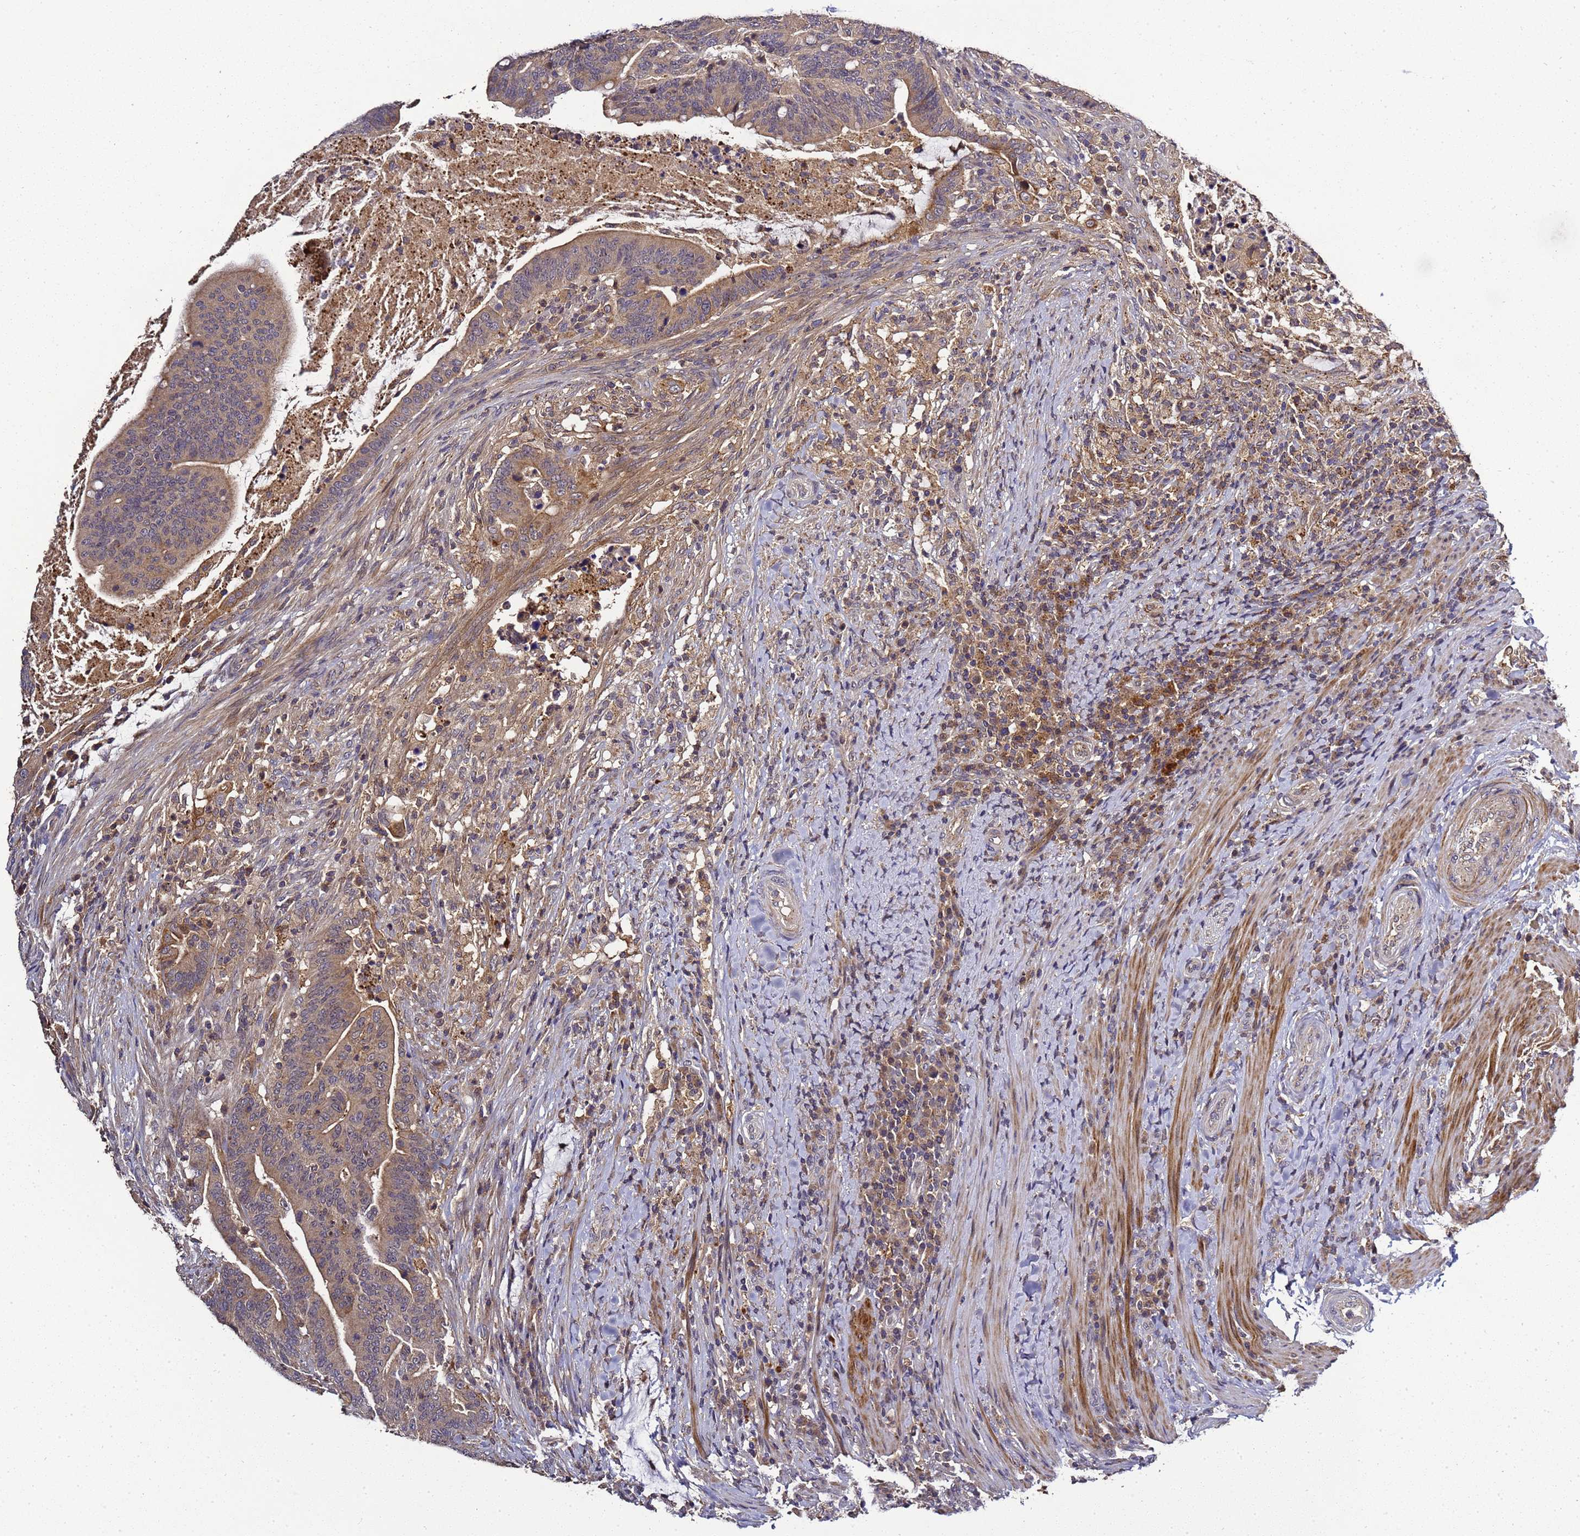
{"staining": {"intensity": "moderate", "quantity": ">75%", "location": "cytoplasmic/membranous"}, "tissue": "colorectal cancer", "cell_type": "Tumor cells", "image_type": "cancer", "snomed": [{"axis": "morphology", "description": "Adenocarcinoma, NOS"}, {"axis": "topography", "description": "Colon"}], "caption": "There is medium levels of moderate cytoplasmic/membranous positivity in tumor cells of adenocarcinoma (colorectal), as demonstrated by immunohistochemical staining (brown color).", "gene": "LGI4", "patient": {"sex": "female", "age": 66}}